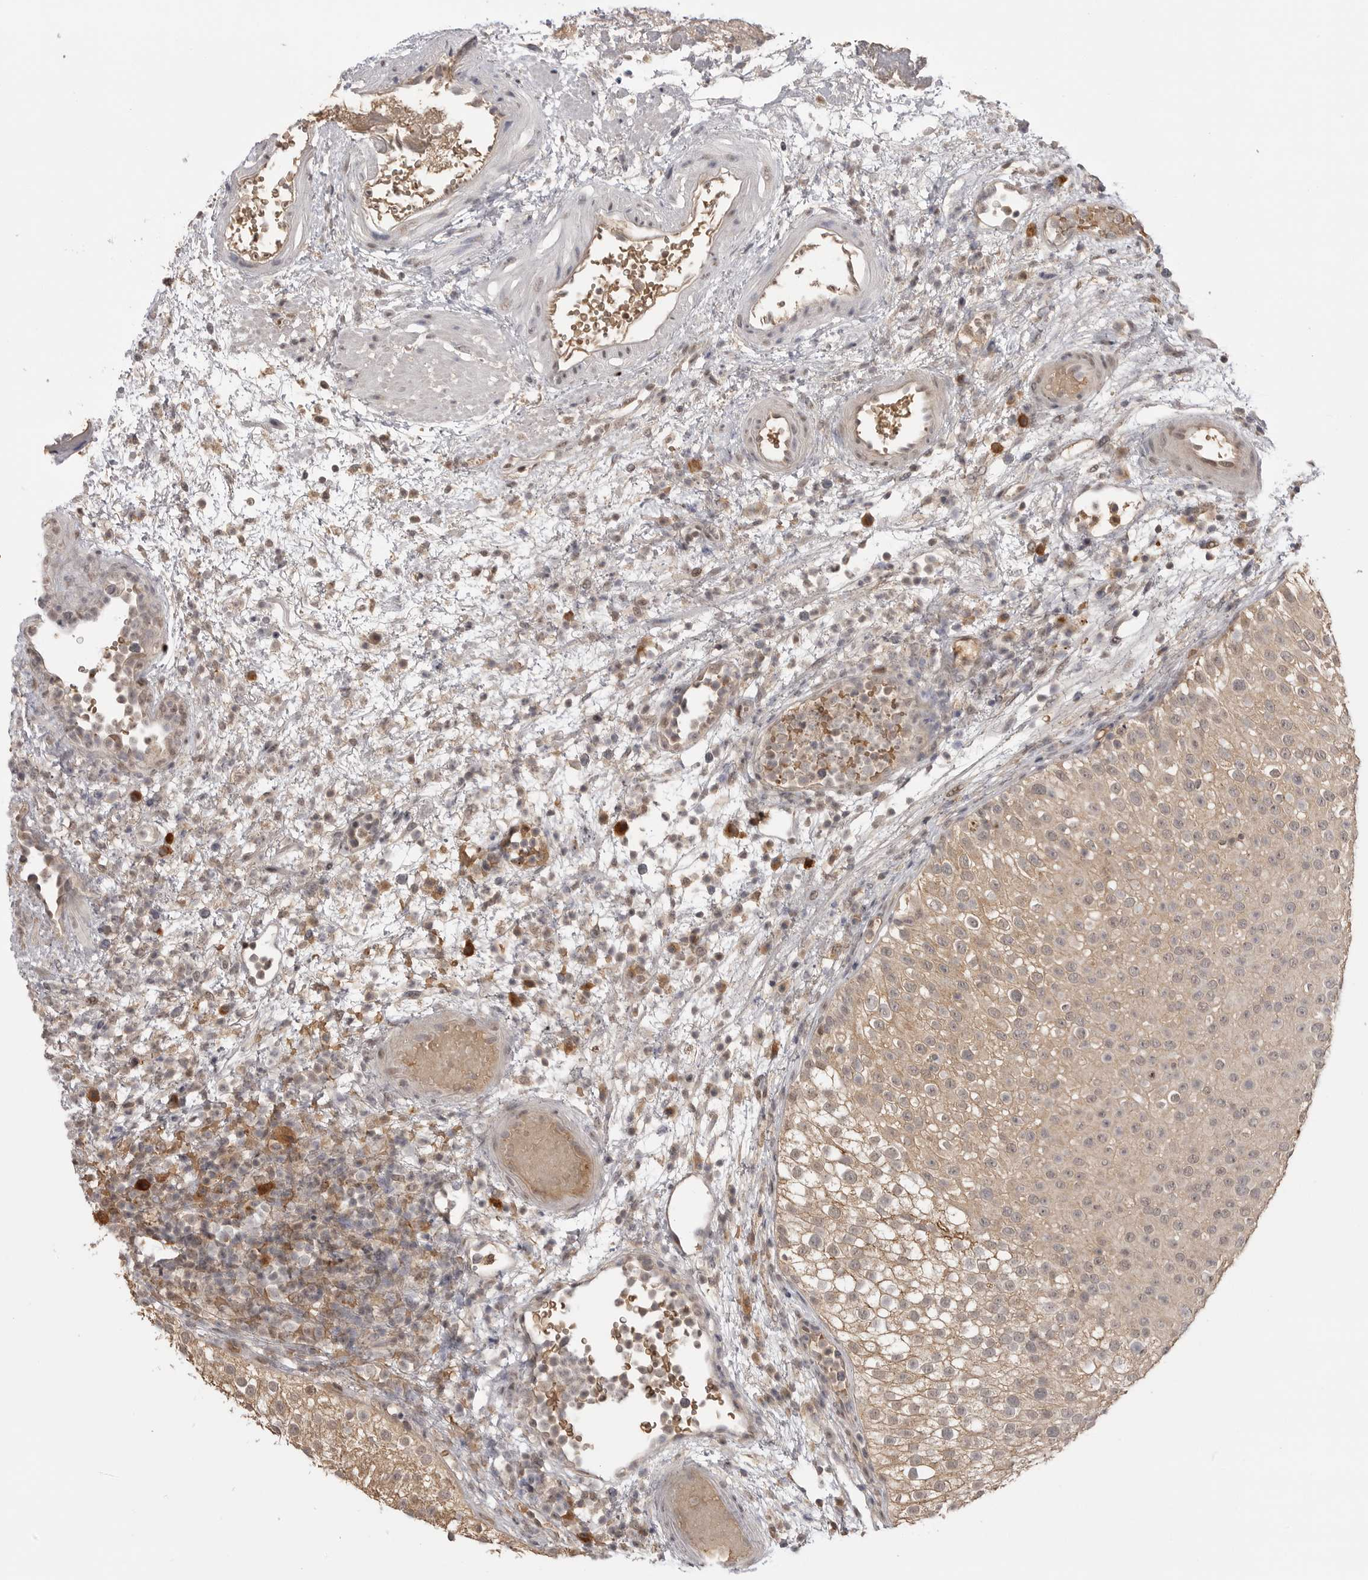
{"staining": {"intensity": "weak", "quantity": "25%-75%", "location": "cytoplasmic/membranous,nuclear"}, "tissue": "urothelial cancer", "cell_type": "Tumor cells", "image_type": "cancer", "snomed": [{"axis": "morphology", "description": "Urothelial carcinoma, Low grade"}, {"axis": "topography", "description": "Urinary bladder"}], "caption": "A high-resolution micrograph shows immunohistochemistry staining of low-grade urothelial carcinoma, which exhibits weak cytoplasmic/membranous and nuclear expression in about 25%-75% of tumor cells.", "gene": "ASPSCR1", "patient": {"sex": "male", "age": 78}}